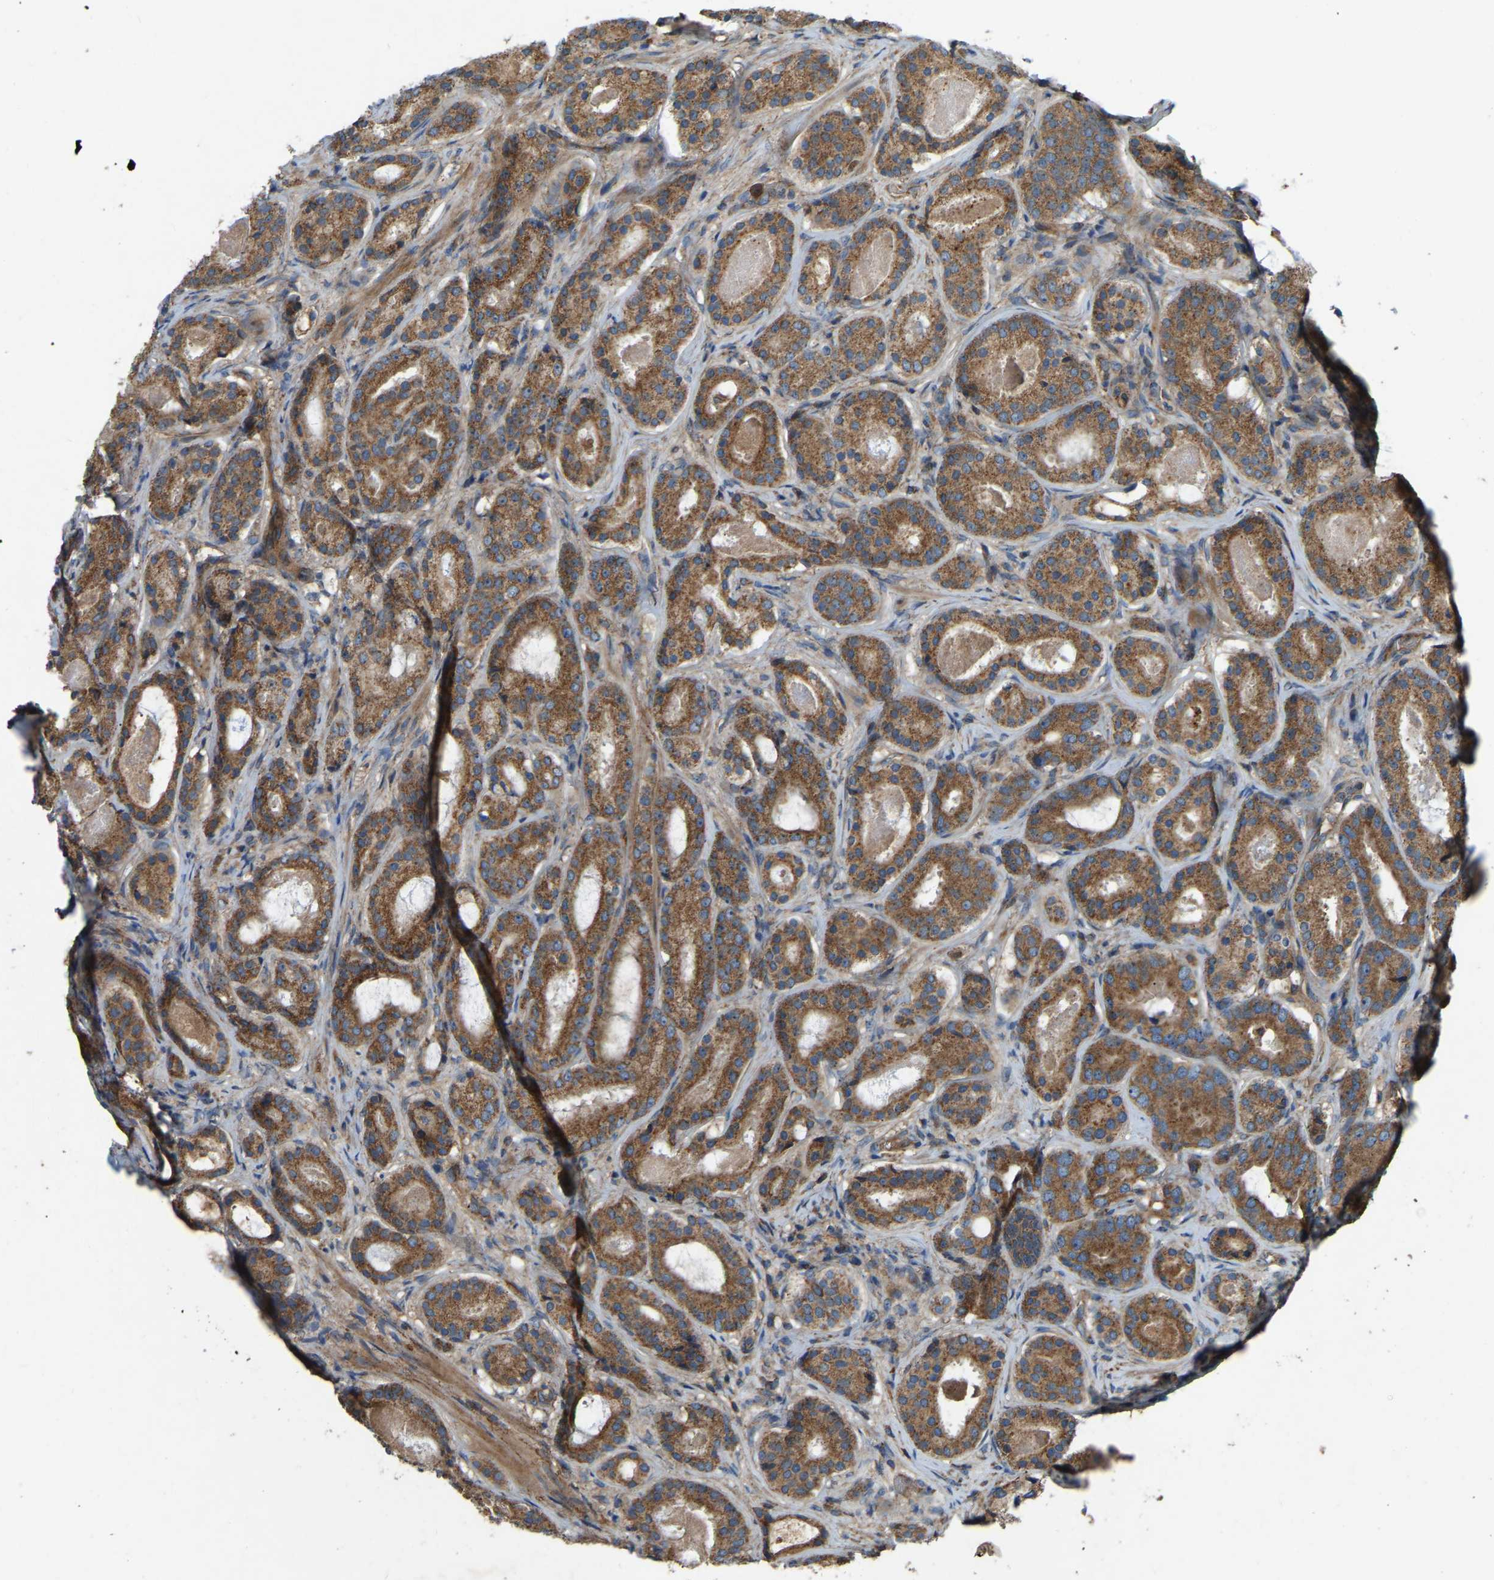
{"staining": {"intensity": "strong", "quantity": ">75%", "location": "cytoplasmic/membranous"}, "tissue": "prostate cancer", "cell_type": "Tumor cells", "image_type": "cancer", "snomed": [{"axis": "morphology", "description": "Adenocarcinoma, Low grade"}, {"axis": "topography", "description": "Prostate"}], "caption": "High-magnification brightfield microscopy of prostate low-grade adenocarcinoma stained with DAB (3,3'-diaminobenzidine) (brown) and counterstained with hematoxylin (blue). tumor cells exhibit strong cytoplasmic/membranous positivity is present in about>75% of cells. Using DAB (brown) and hematoxylin (blue) stains, captured at high magnification using brightfield microscopy.", "gene": "SAMD9L", "patient": {"sex": "male", "age": 69}}